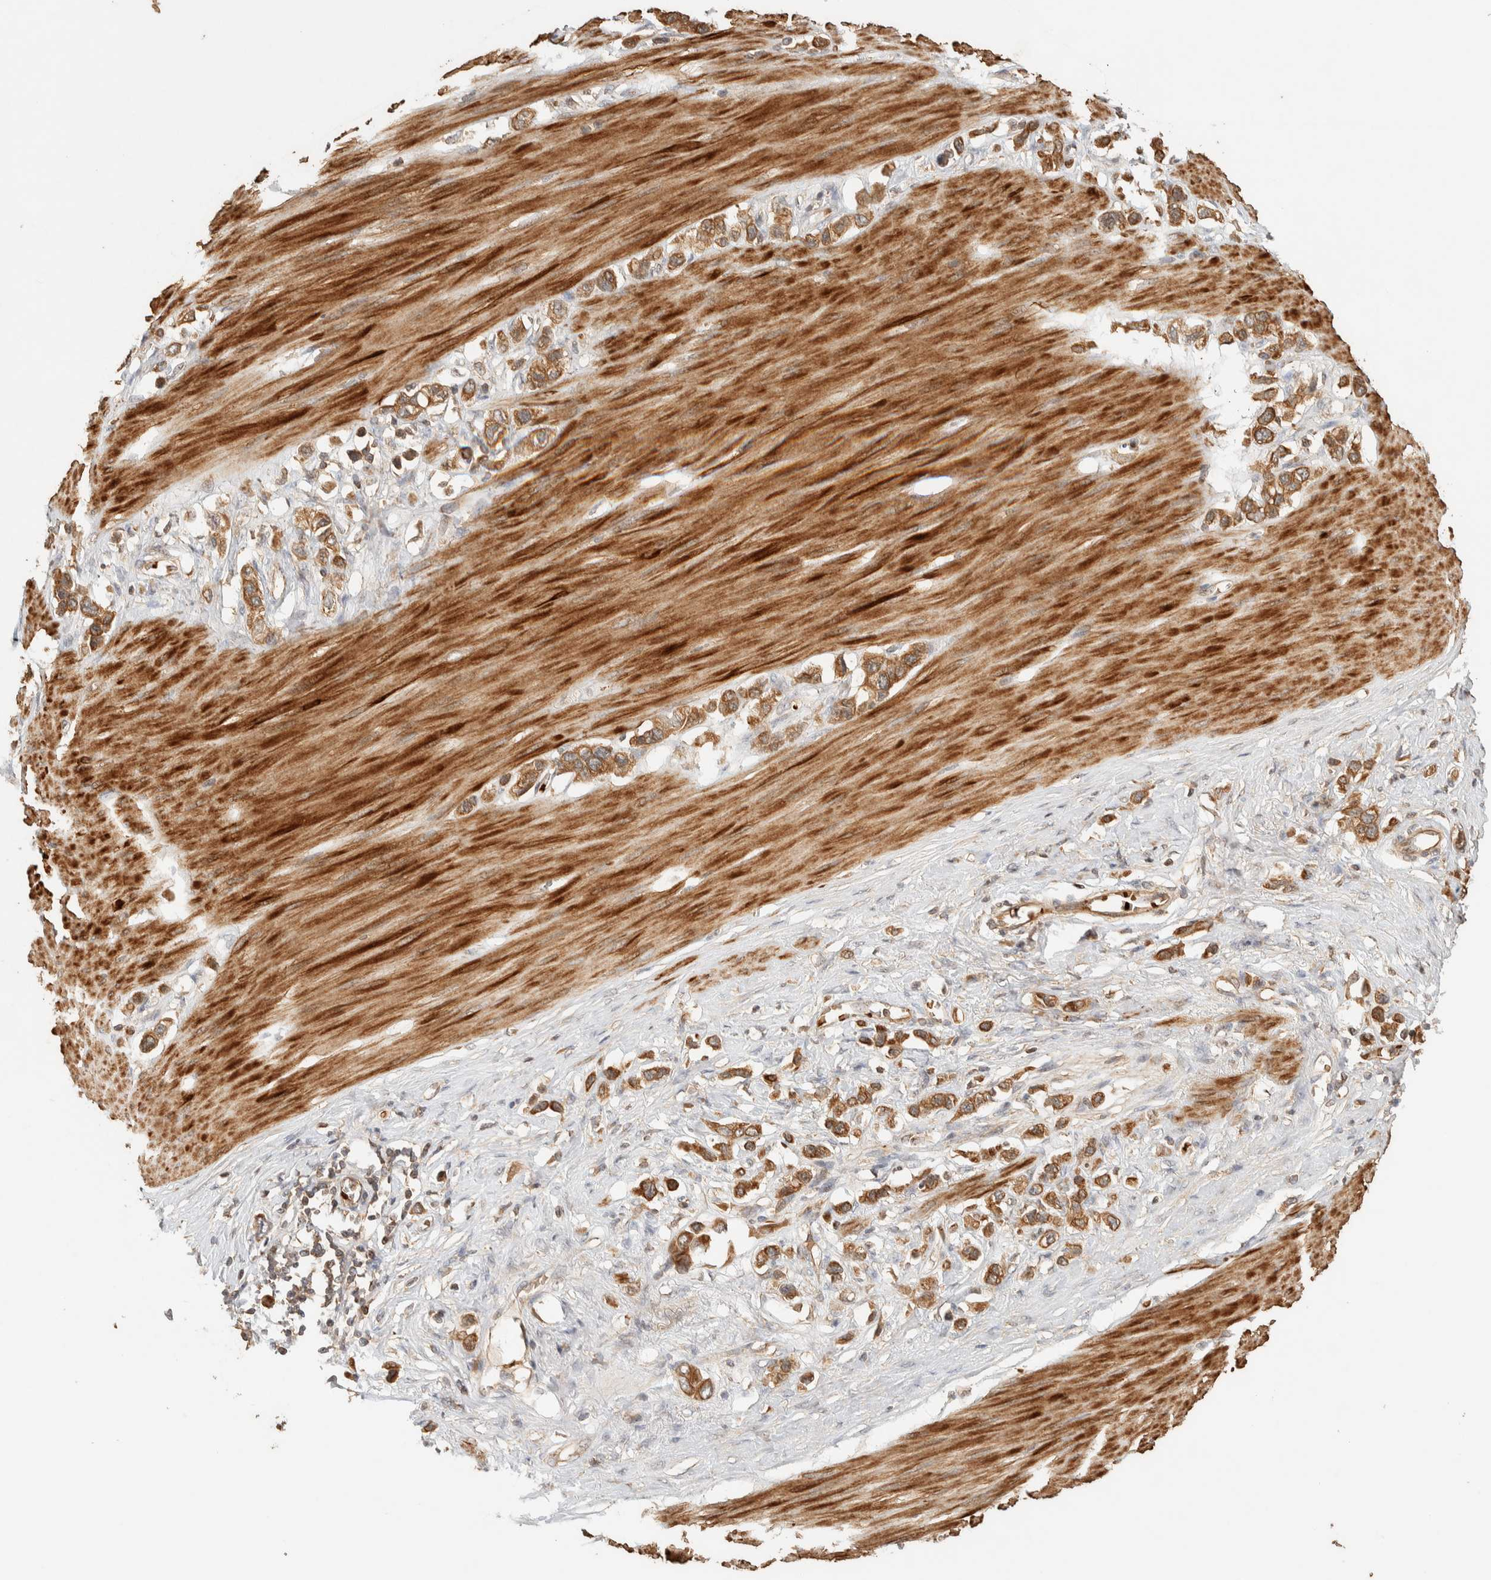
{"staining": {"intensity": "moderate", "quantity": ">75%", "location": "cytoplasmic/membranous"}, "tissue": "stomach cancer", "cell_type": "Tumor cells", "image_type": "cancer", "snomed": [{"axis": "morphology", "description": "Adenocarcinoma, NOS"}, {"axis": "topography", "description": "Stomach"}], "caption": "Immunohistochemical staining of human stomach adenocarcinoma exhibits medium levels of moderate cytoplasmic/membranous staining in approximately >75% of tumor cells.", "gene": "TTI2", "patient": {"sex": "female", "age": 65}}